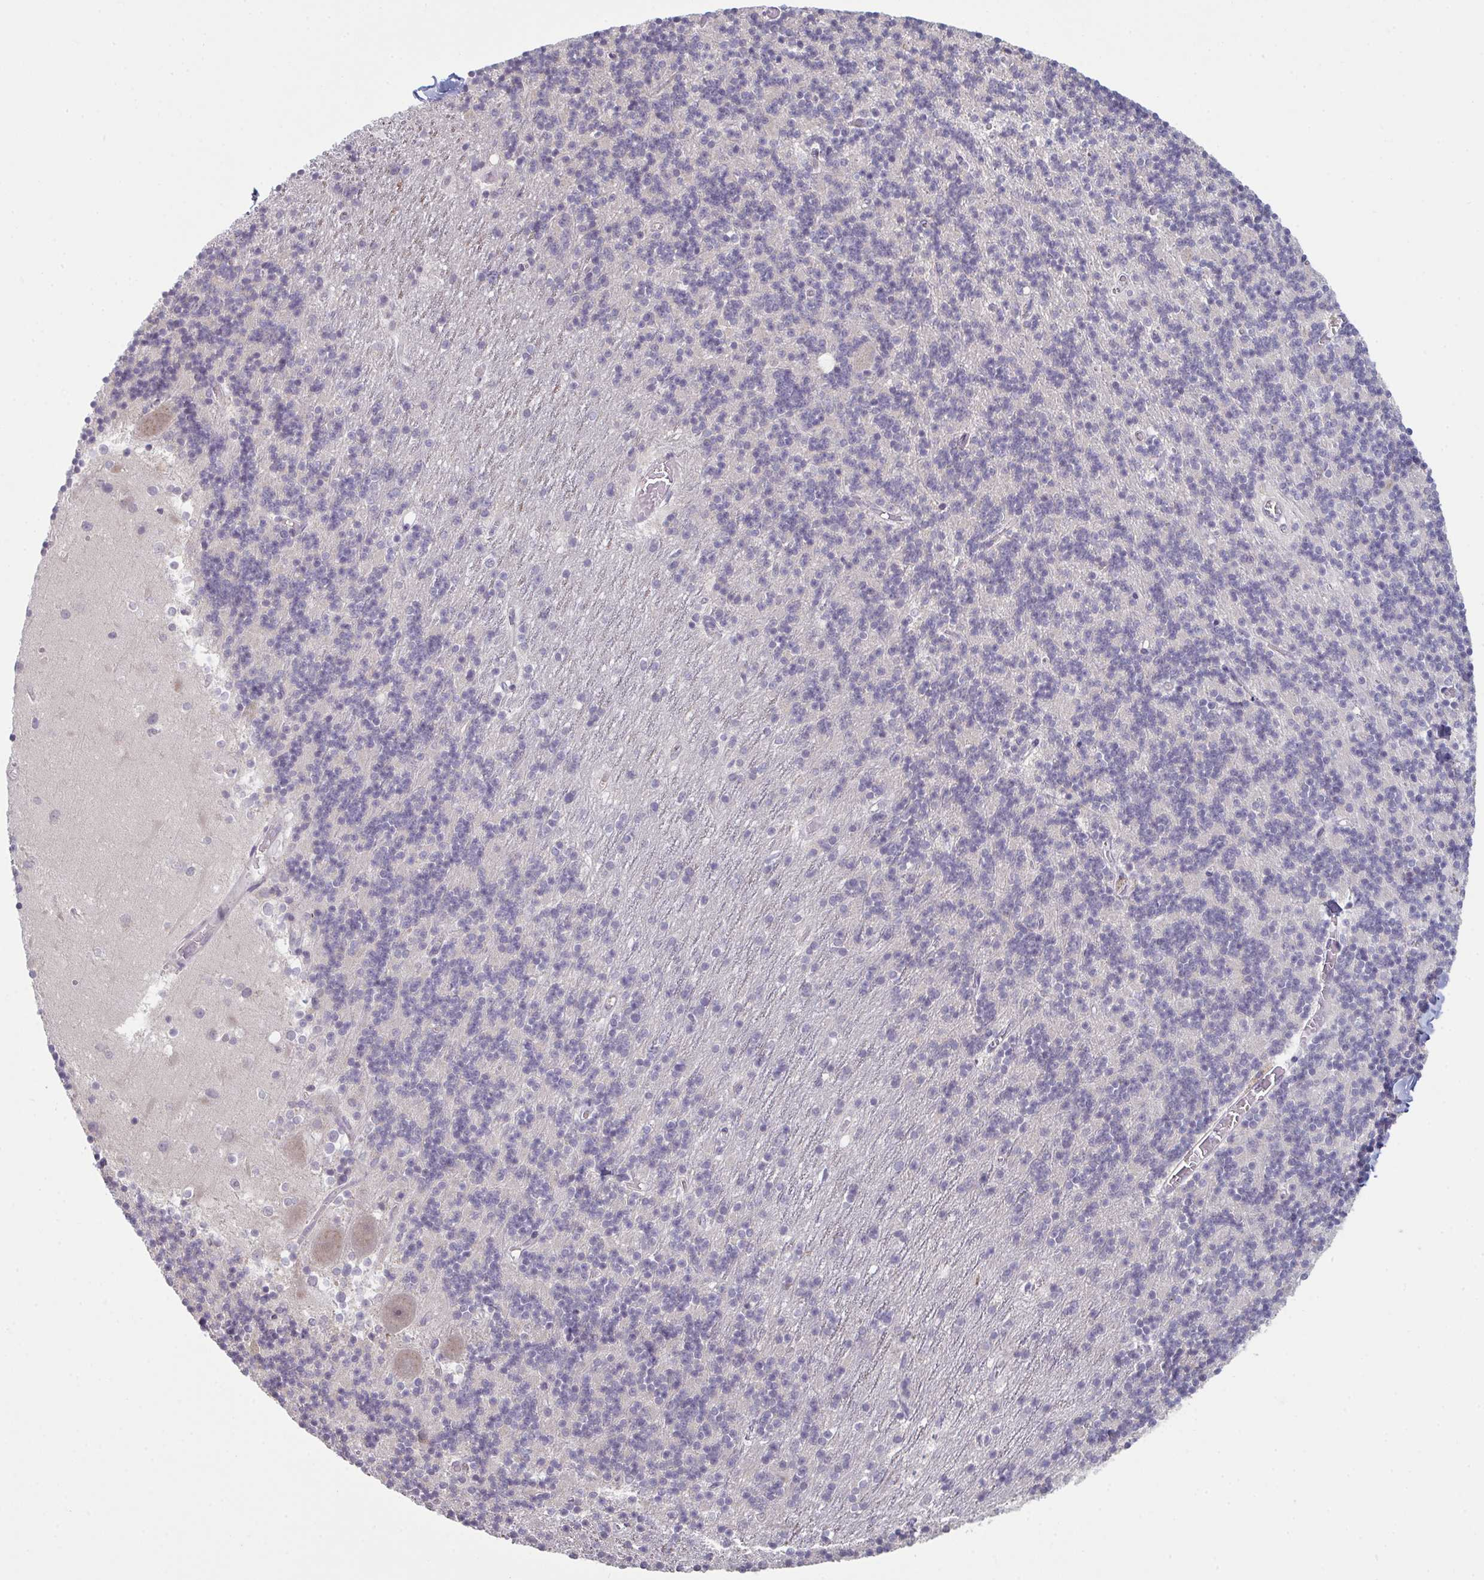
{"staining": {"intensity": "negative", "quantity": "none", "location": "none"}, "tissue": "cerebellum", "cell_type": "Cells in granular layer", "image_type": "normal", "snomed": [{"axis": "morphology", "description": "Normal tissue, NOS"}, {"axis": "topography", "description": "Cerebellum"}], "caption": "Cells in granular layer show no significant protein expression in normal cerebellum. Brightfield microscopy of immunohistochemistry stained with DAB (3,3'-diaminobenzidine) (brown) and hematoxylin (blue), captured at high magnification.", "gene": "ZNF214", "patient": {"sex": "male", "age": 54}}